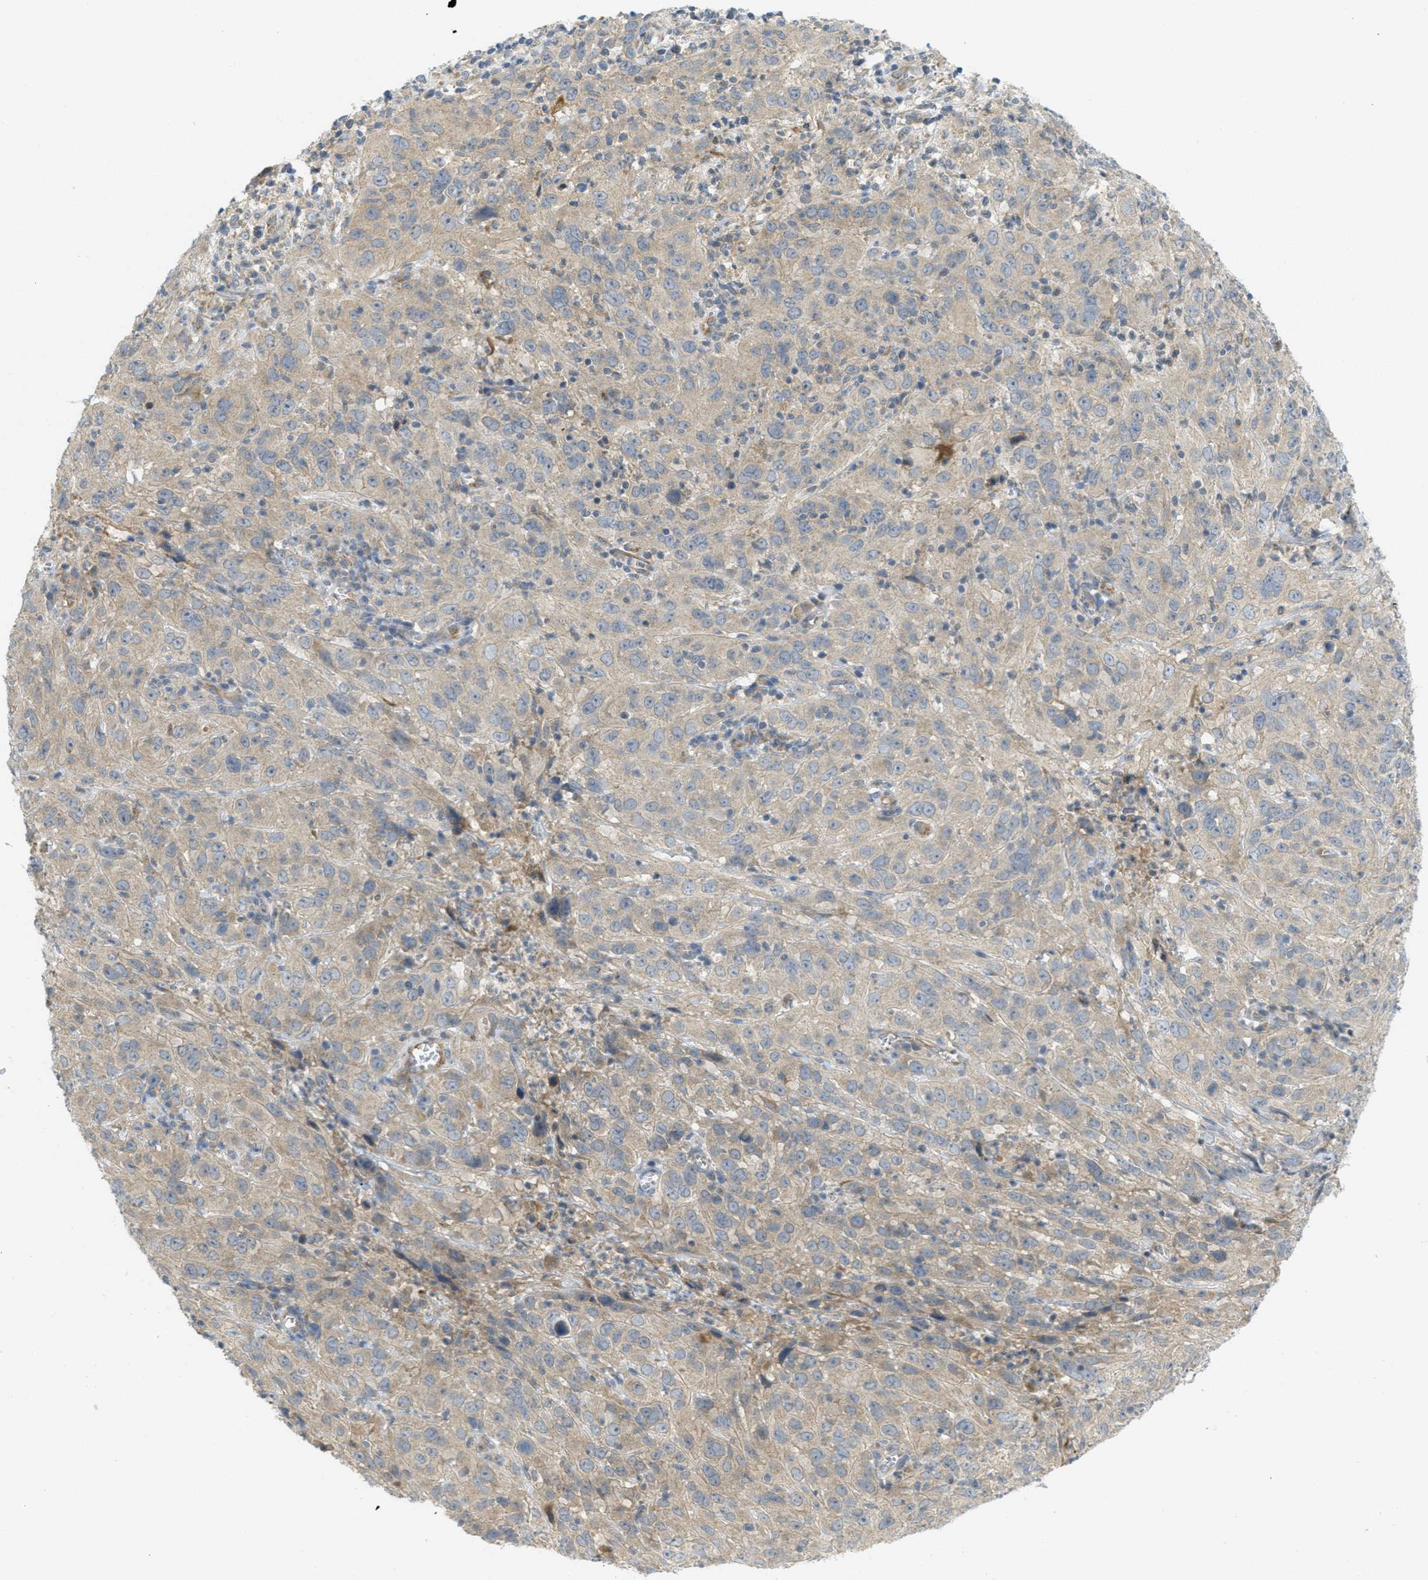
{"staining": {"intensity": "weak", "quantity": ">75%", "location": "cytoplasmic/membranous"}, "tissue": "cervical cancer", "cell_type": "Tumor cells", "image_type": "cancer", "snomed": [{"axis": "morphology", "description": "Squamous cell carcinoma, NOS"}, {"axis": "topography", "description": "Cervix"}], "caption": "Immunohistochemical staining of cervical squamous cell carcinoma displays low levels of weak cytoplasmic/membranous expression in approximately >75% of tumor cells. (brown staining indicates protein expression, while blue staining denotes nuclei).", "gene": "PROC", "patient": {"sex": "female", "age": 32}}